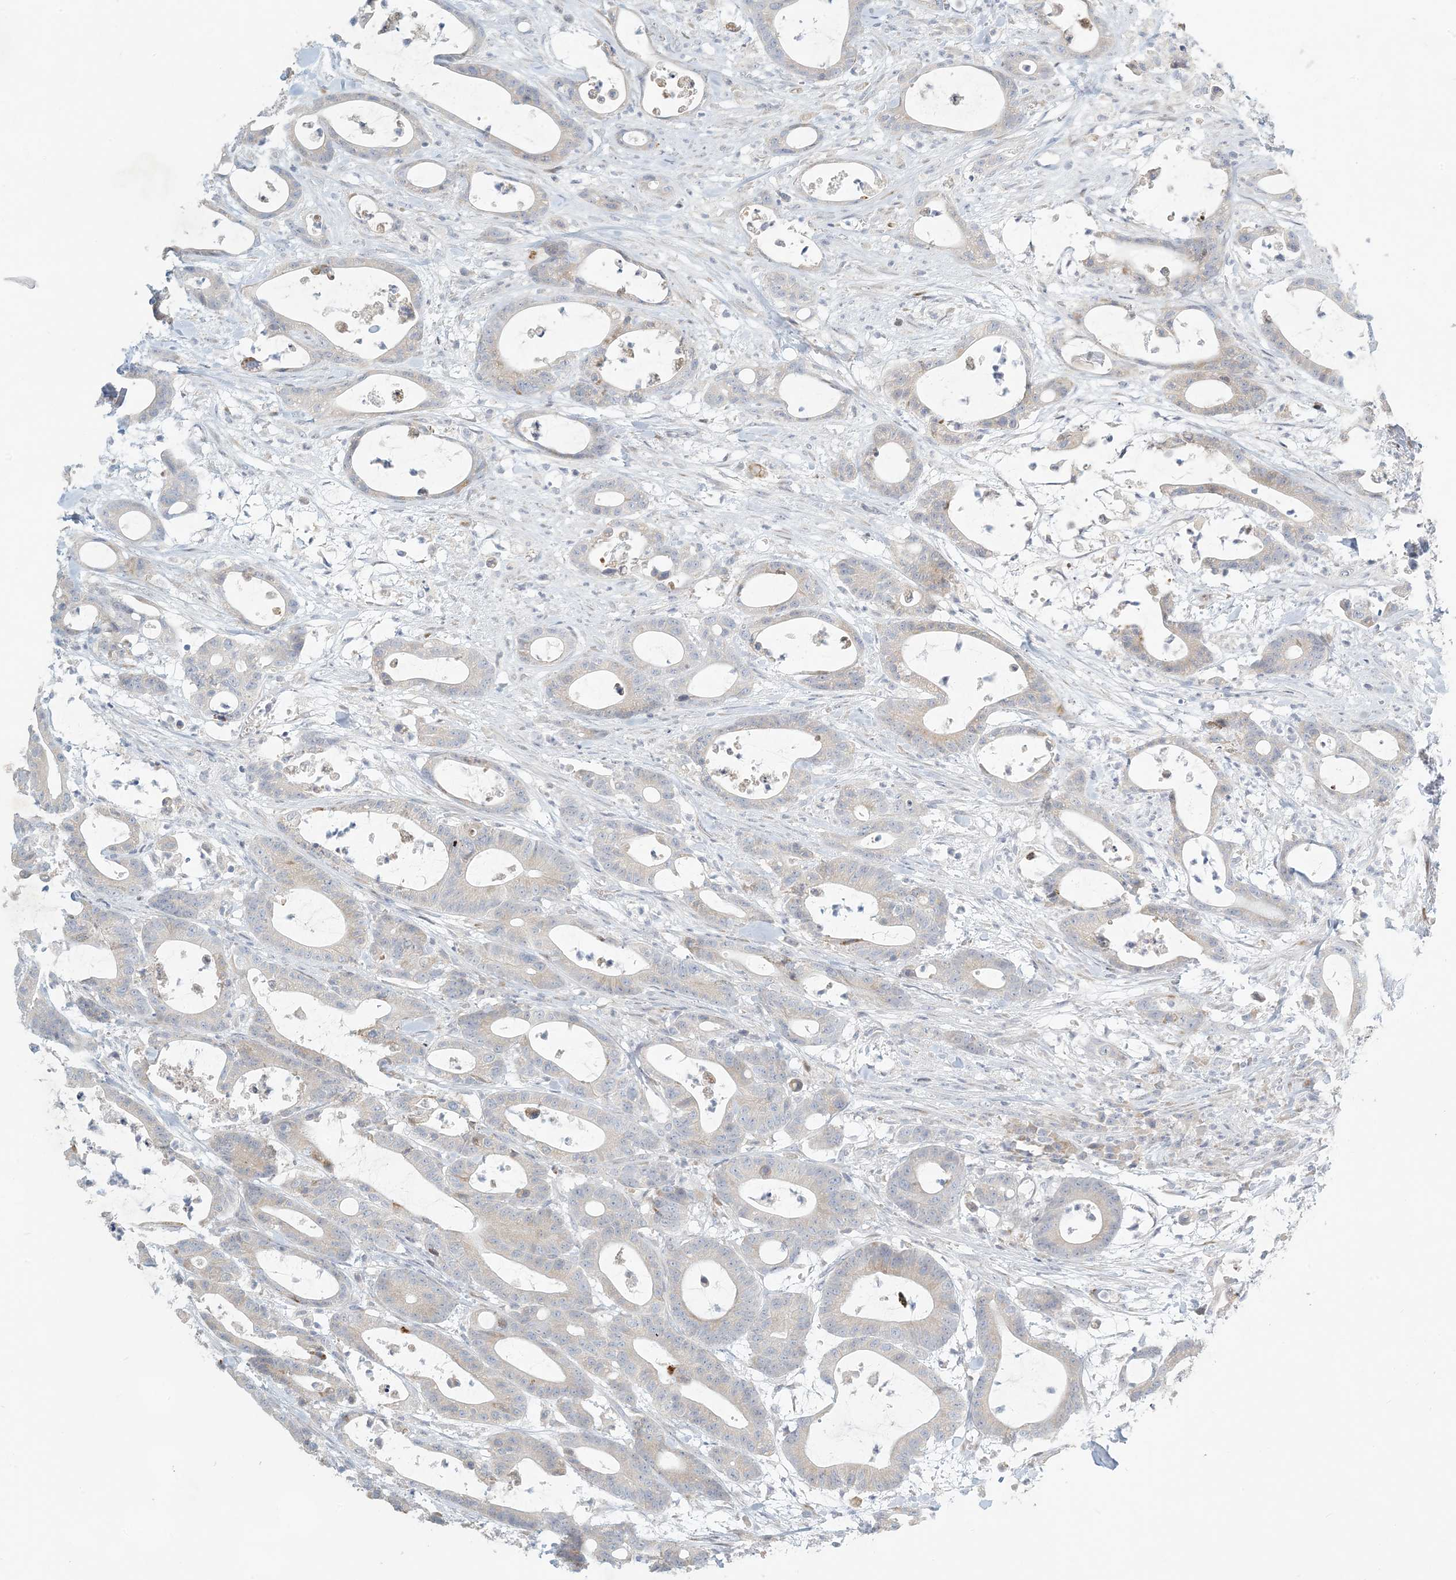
{"staining": {"intensity": "negative", "quantity": "none", "location": "none"}, "tissue": "colorectal cancer", "cell_type": "Tumor cells", "image_type": "cancer", "snomed": [{"axis": "morphology", "description": "Adenocarcinoma, NOS"}, {"axis": "topography", "description": "Colon"}], "caption": "This is an IHC histopathology image of colorectal cancer. There is no expression in tumor cells.", "gene": "ZNF385D", "patient": {"sex": "female", "age": 84}}